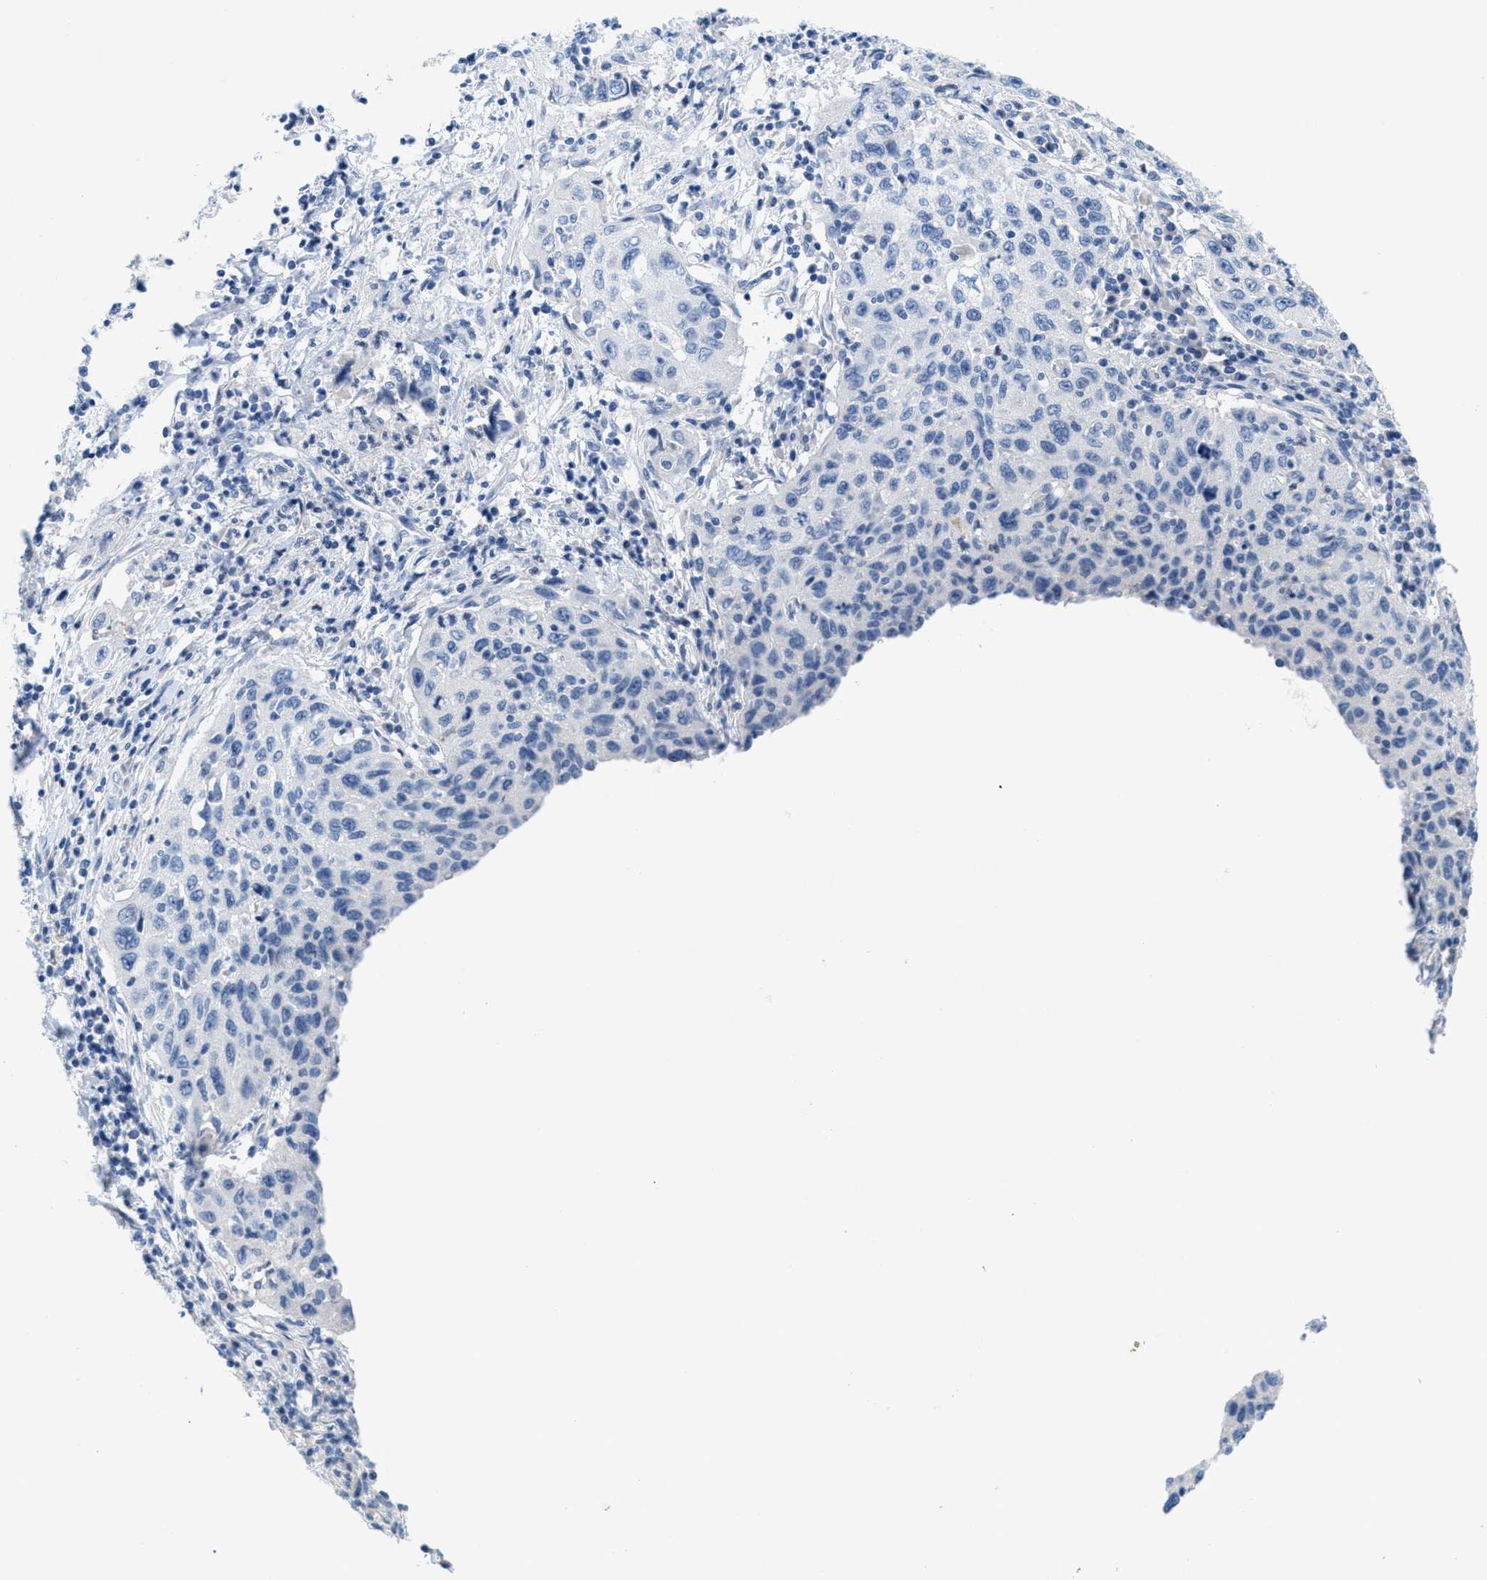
{"staining": {"intensity": "negative", "quantity": "none", "location": "none"}, "tissue": "cervical cancer", "cell_type": "Tumor cells", "image_type": "cancer", "snomed": [{"axis": "morphology", "description": "Squamous cell carcinoma, NOS"}, {"axis": "topography", "description": "Cervix"}], "caption": "DAB immunohistochemical staining of human cervical squamous cell carcinoma demonstrates no significant positivity in tumor cells. The staining is performed using DAB (3,3'-diaminobenzidine) brown chromogen with nuclei counter-stained in using hematoxylin.", "gene": "CPA2", "patient": {"sex": "female", "age": 53}}